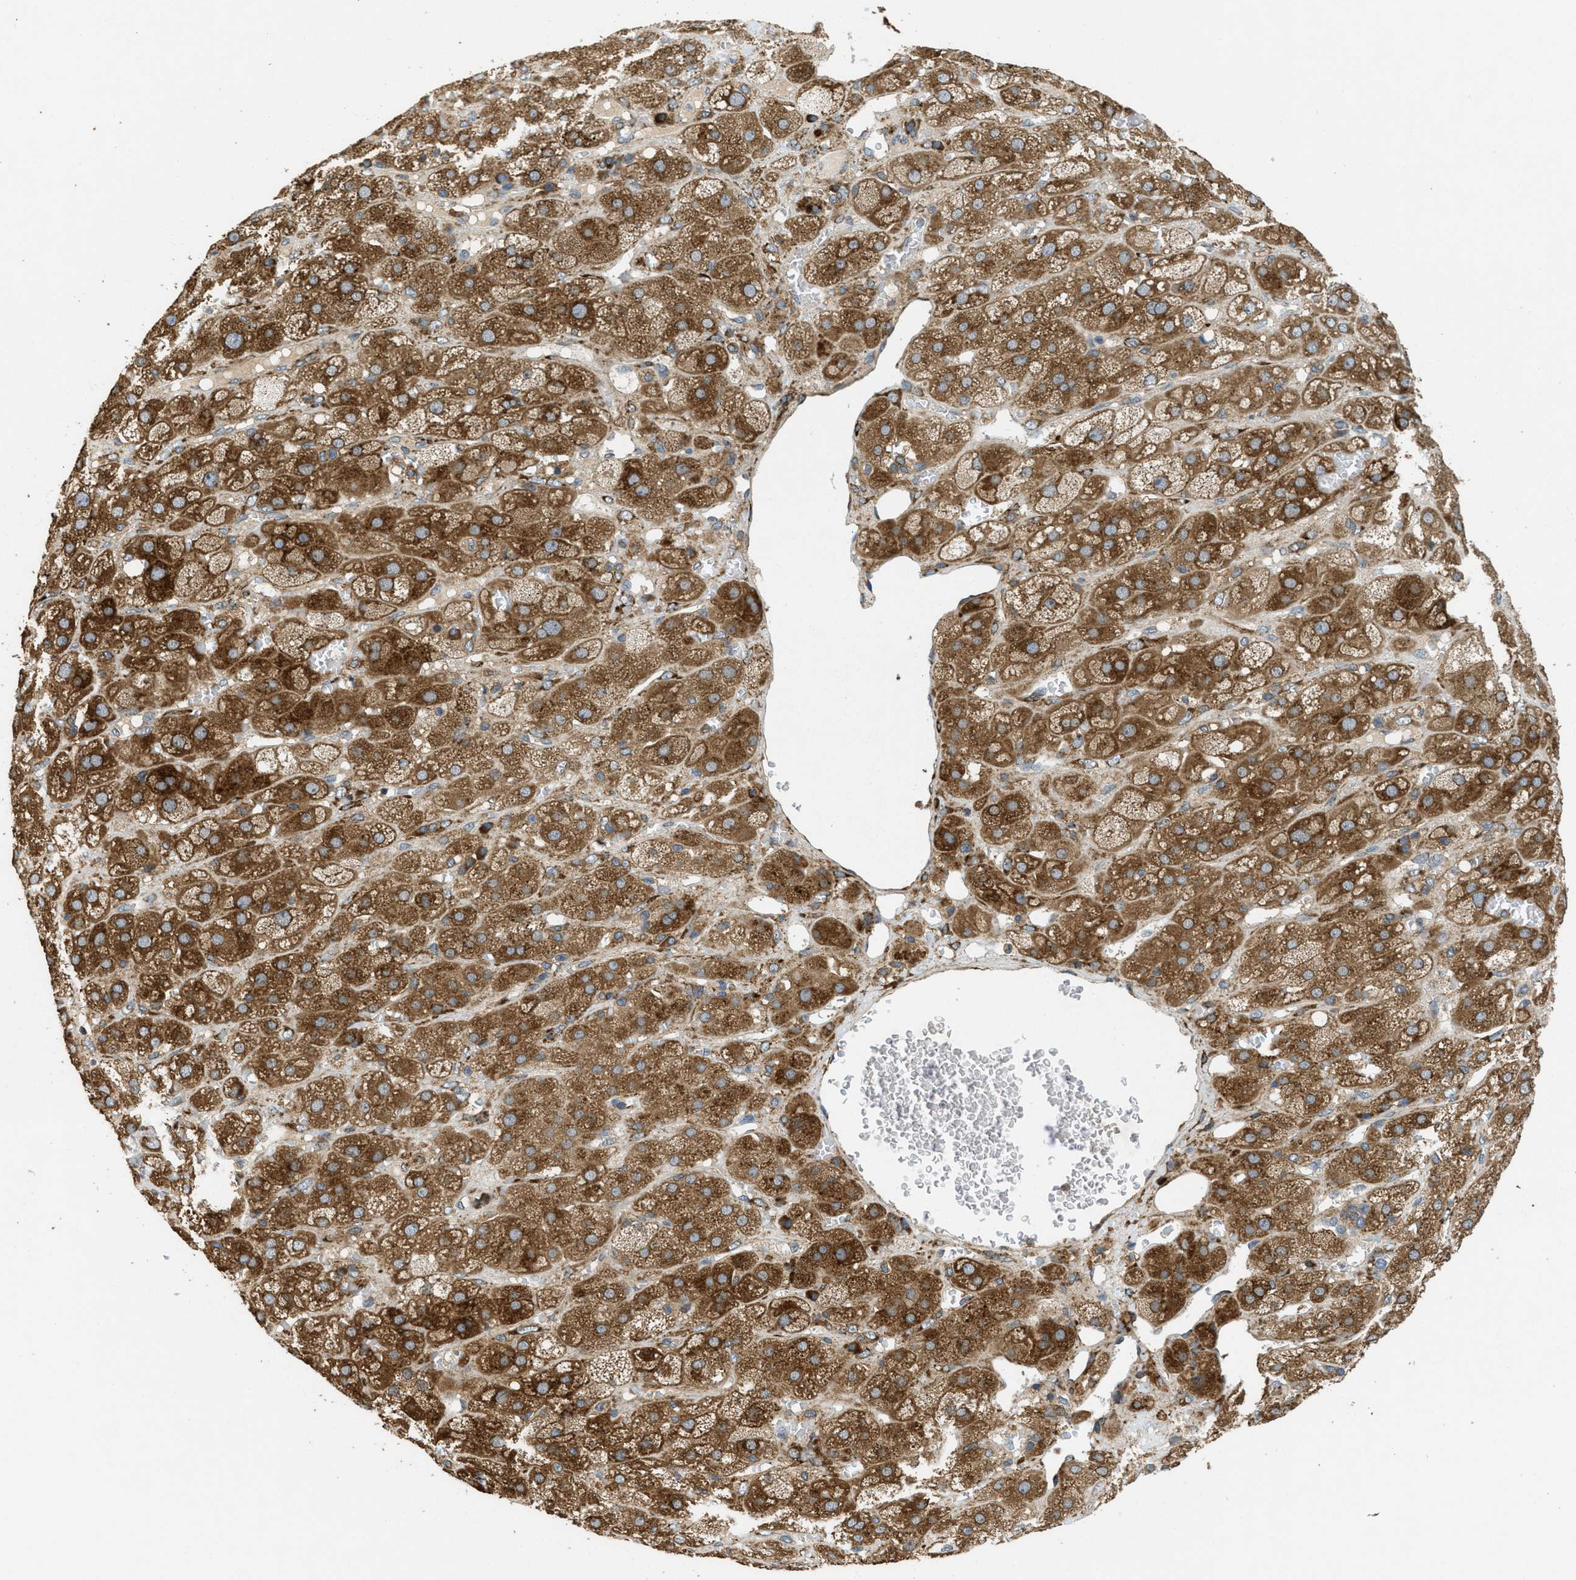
{"staining": {"intensity": "strong", "quantity": ">75%", "location": "cytoplasmic/membranous"}, "tissue": "adrenal gland", "cell_type": "Glandular cells", "image_type": "normal", "snomed": [{"axis": "morphology", "description": "Normal tissue, NOS"}, {"axis": "topography", "description": "Adrenal gland"}], "caption": "Glandular cells reveal high levels of strong cytoplasmic/membranous staining in about >75% of cells in normal human adrenal gland.", "gene": "PCDH18", "patient": {"sex": "female", "age": 47}}